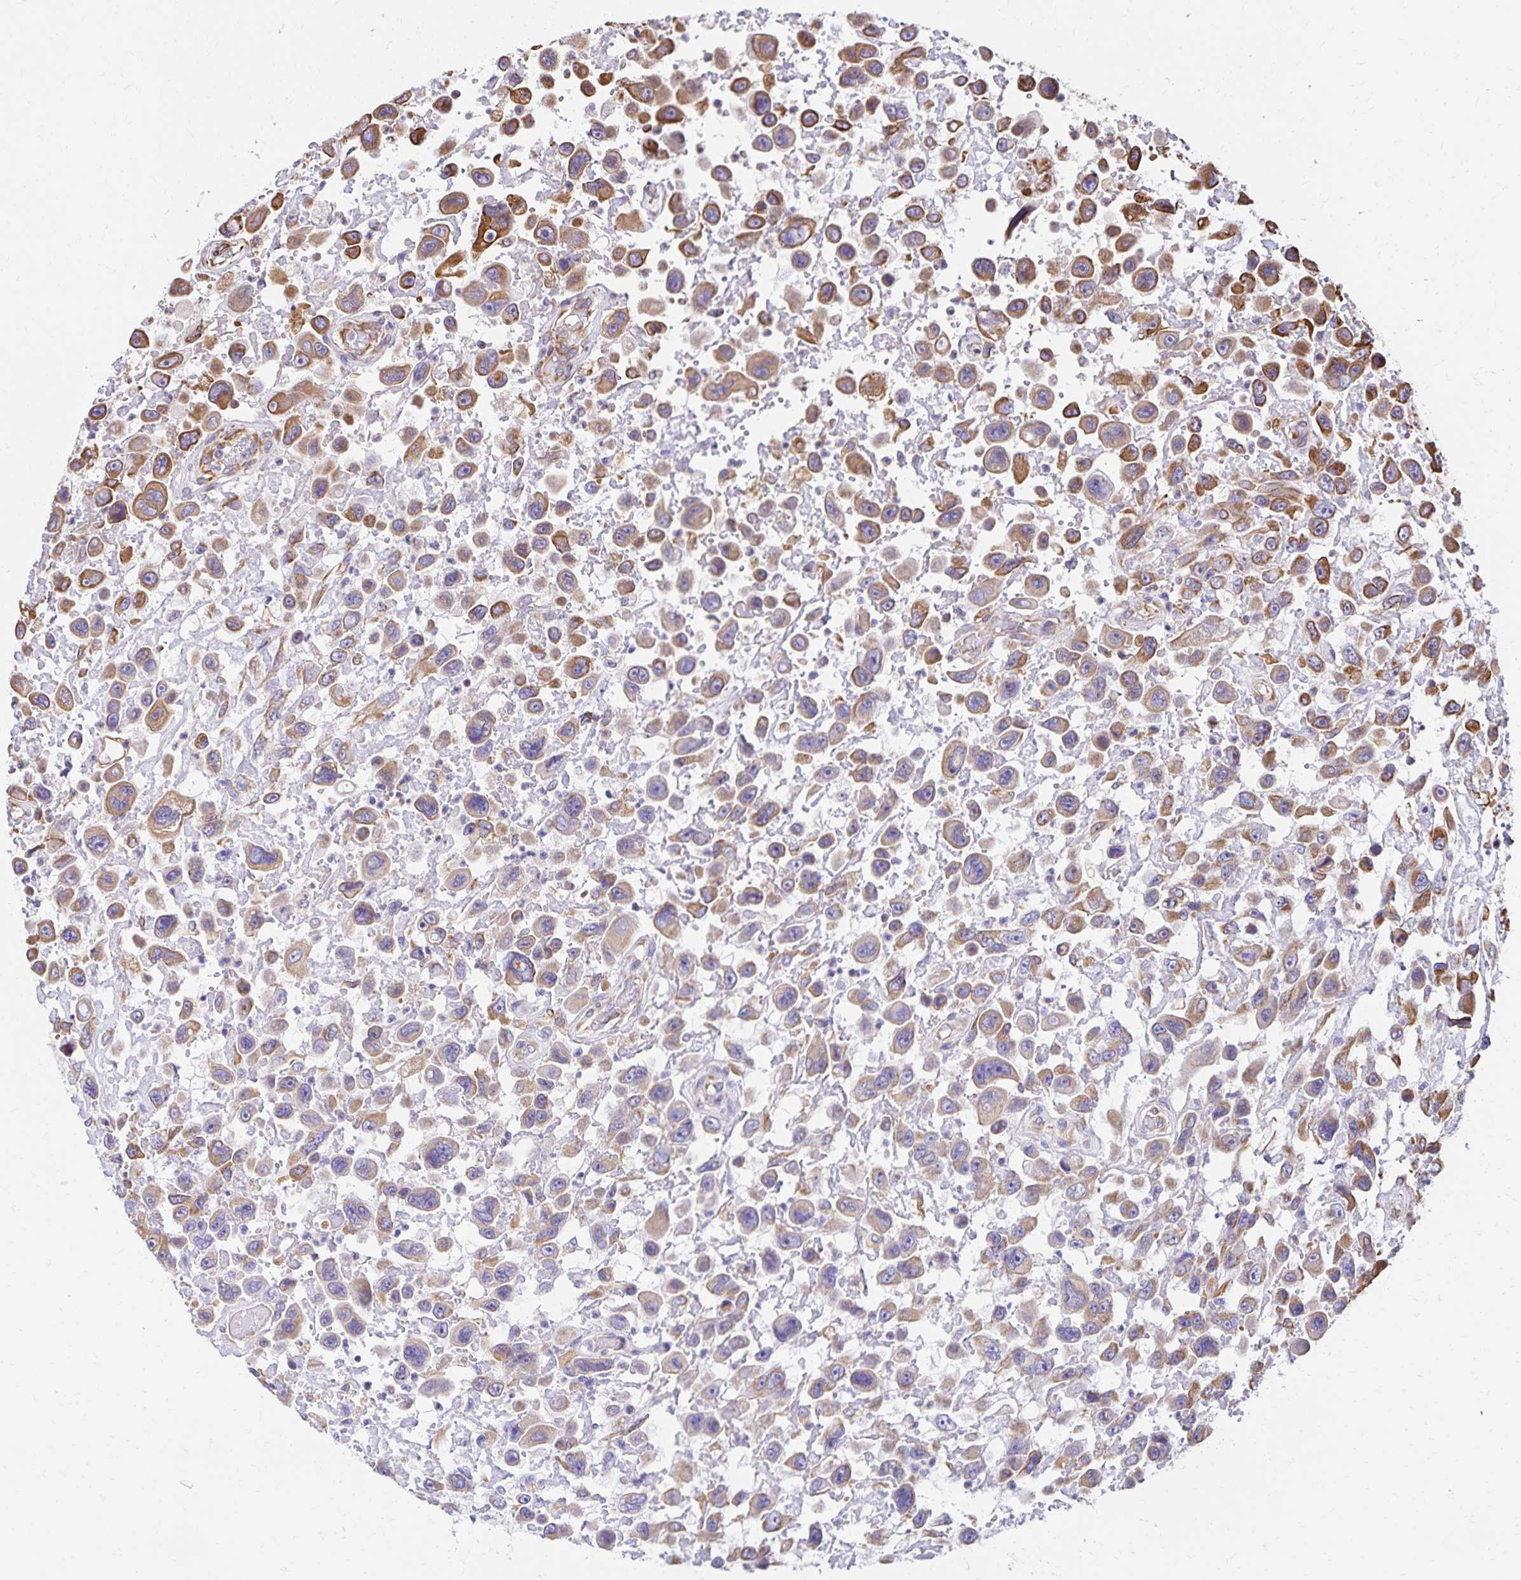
{"staining": {"intensity": "moderate", "quantity": "25%-75%", "location": "cytoplasmic/membranous"}, "tissue": "urothelial cancer", "cell_type": "Tumor cells", "image_type": "cancer", "snomed": [{"axis": "morphology", "description": "Urothelial carcinoma, High grade"}, {"axis": "topography", "description": "Urinary bladder"}], "caption": "The micrograph exhibits staining of urothelial cancer, revealing moderate cytoplasmic/membranous protein positivity (brown color) within tumor cells.", "gene": "TRPV6", "patient": {"sex": "male", "age": 53}}